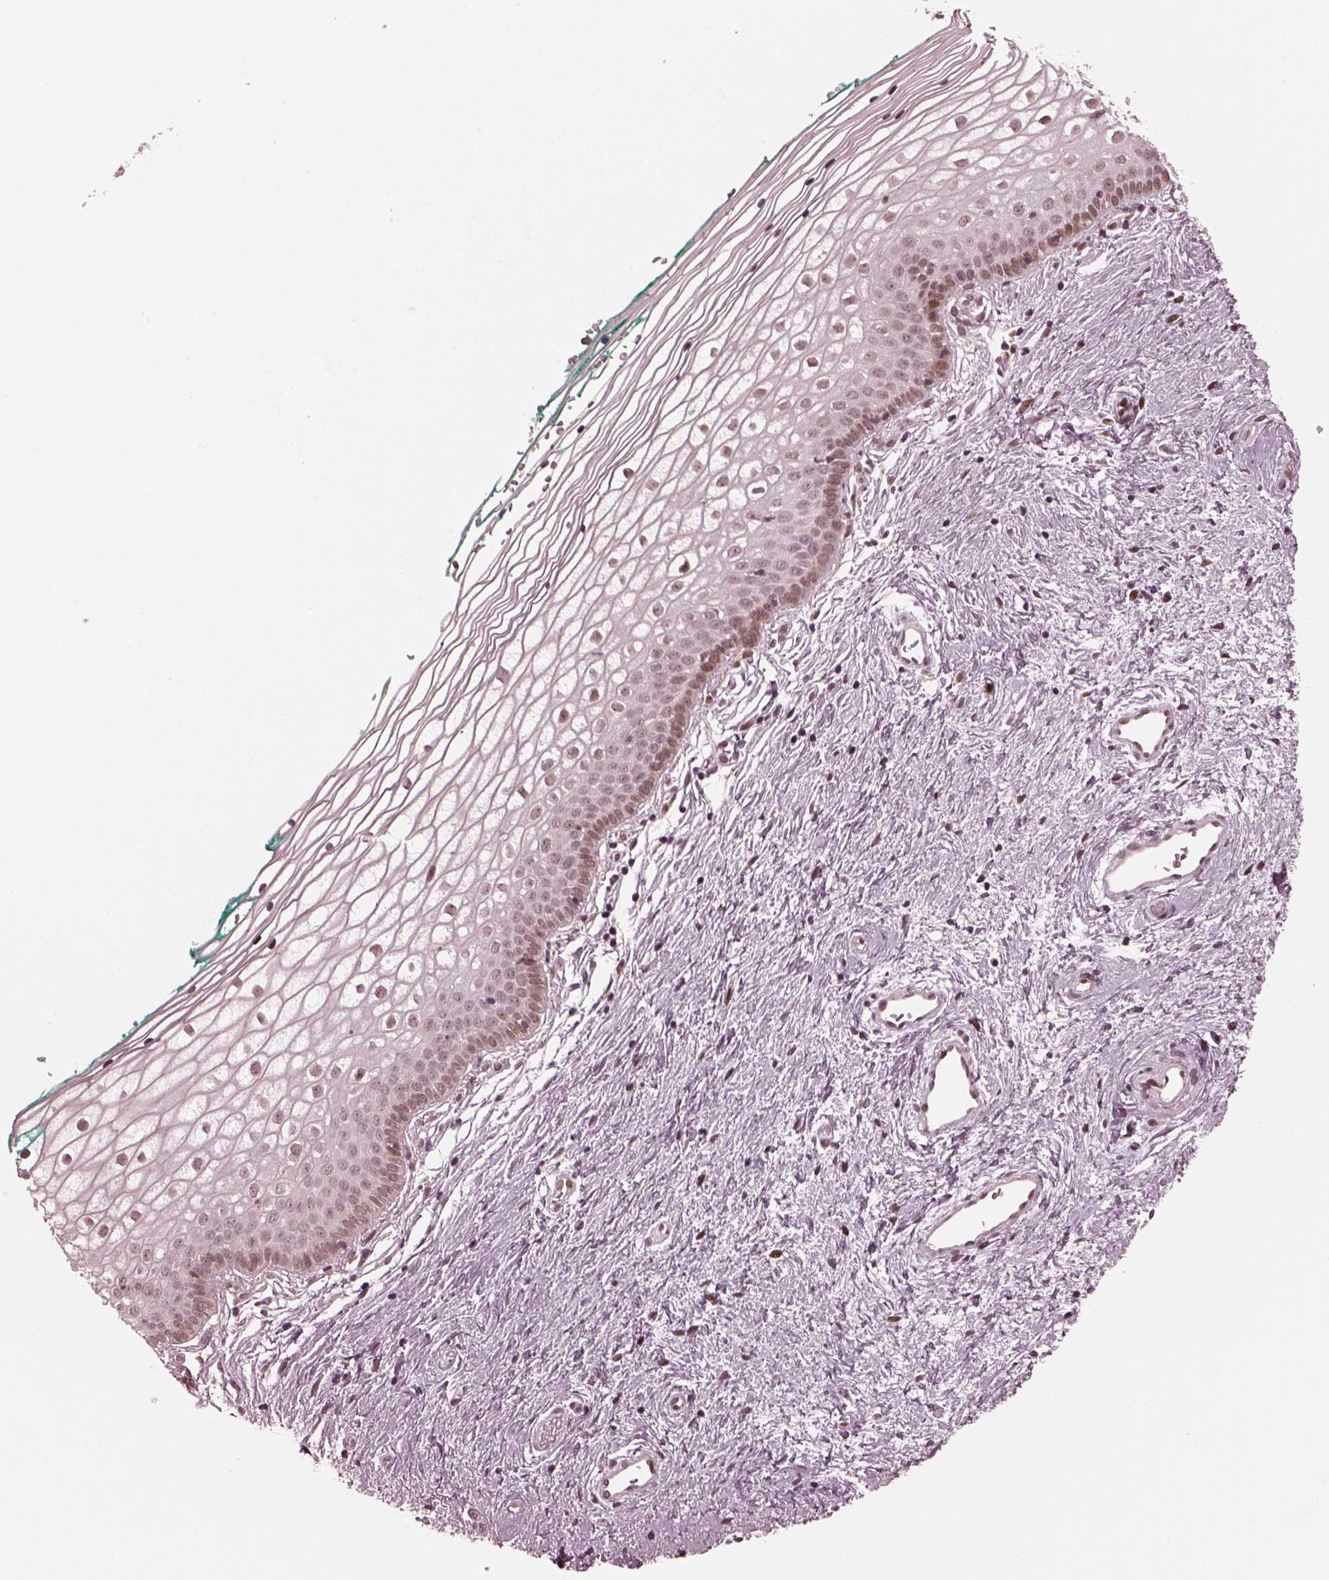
{"staining": {"intensity": "weak", "quantity": "<25%", "location": "nuclear"}, "tissue": "vagina", "cell_type": "Squamous epithelial cells", "image_type": "normal", "snomed": [{"axis": "morphology", "description": "Normal tissue, NOS"}, {"axis": "topography", "description": "Vagina"}], "caption": "The histopathology image reveals no significant expression in squamous epithelial cells of vagina.", "gene": "TRIB3", "patient": {"sex": "female", "age": 36}}